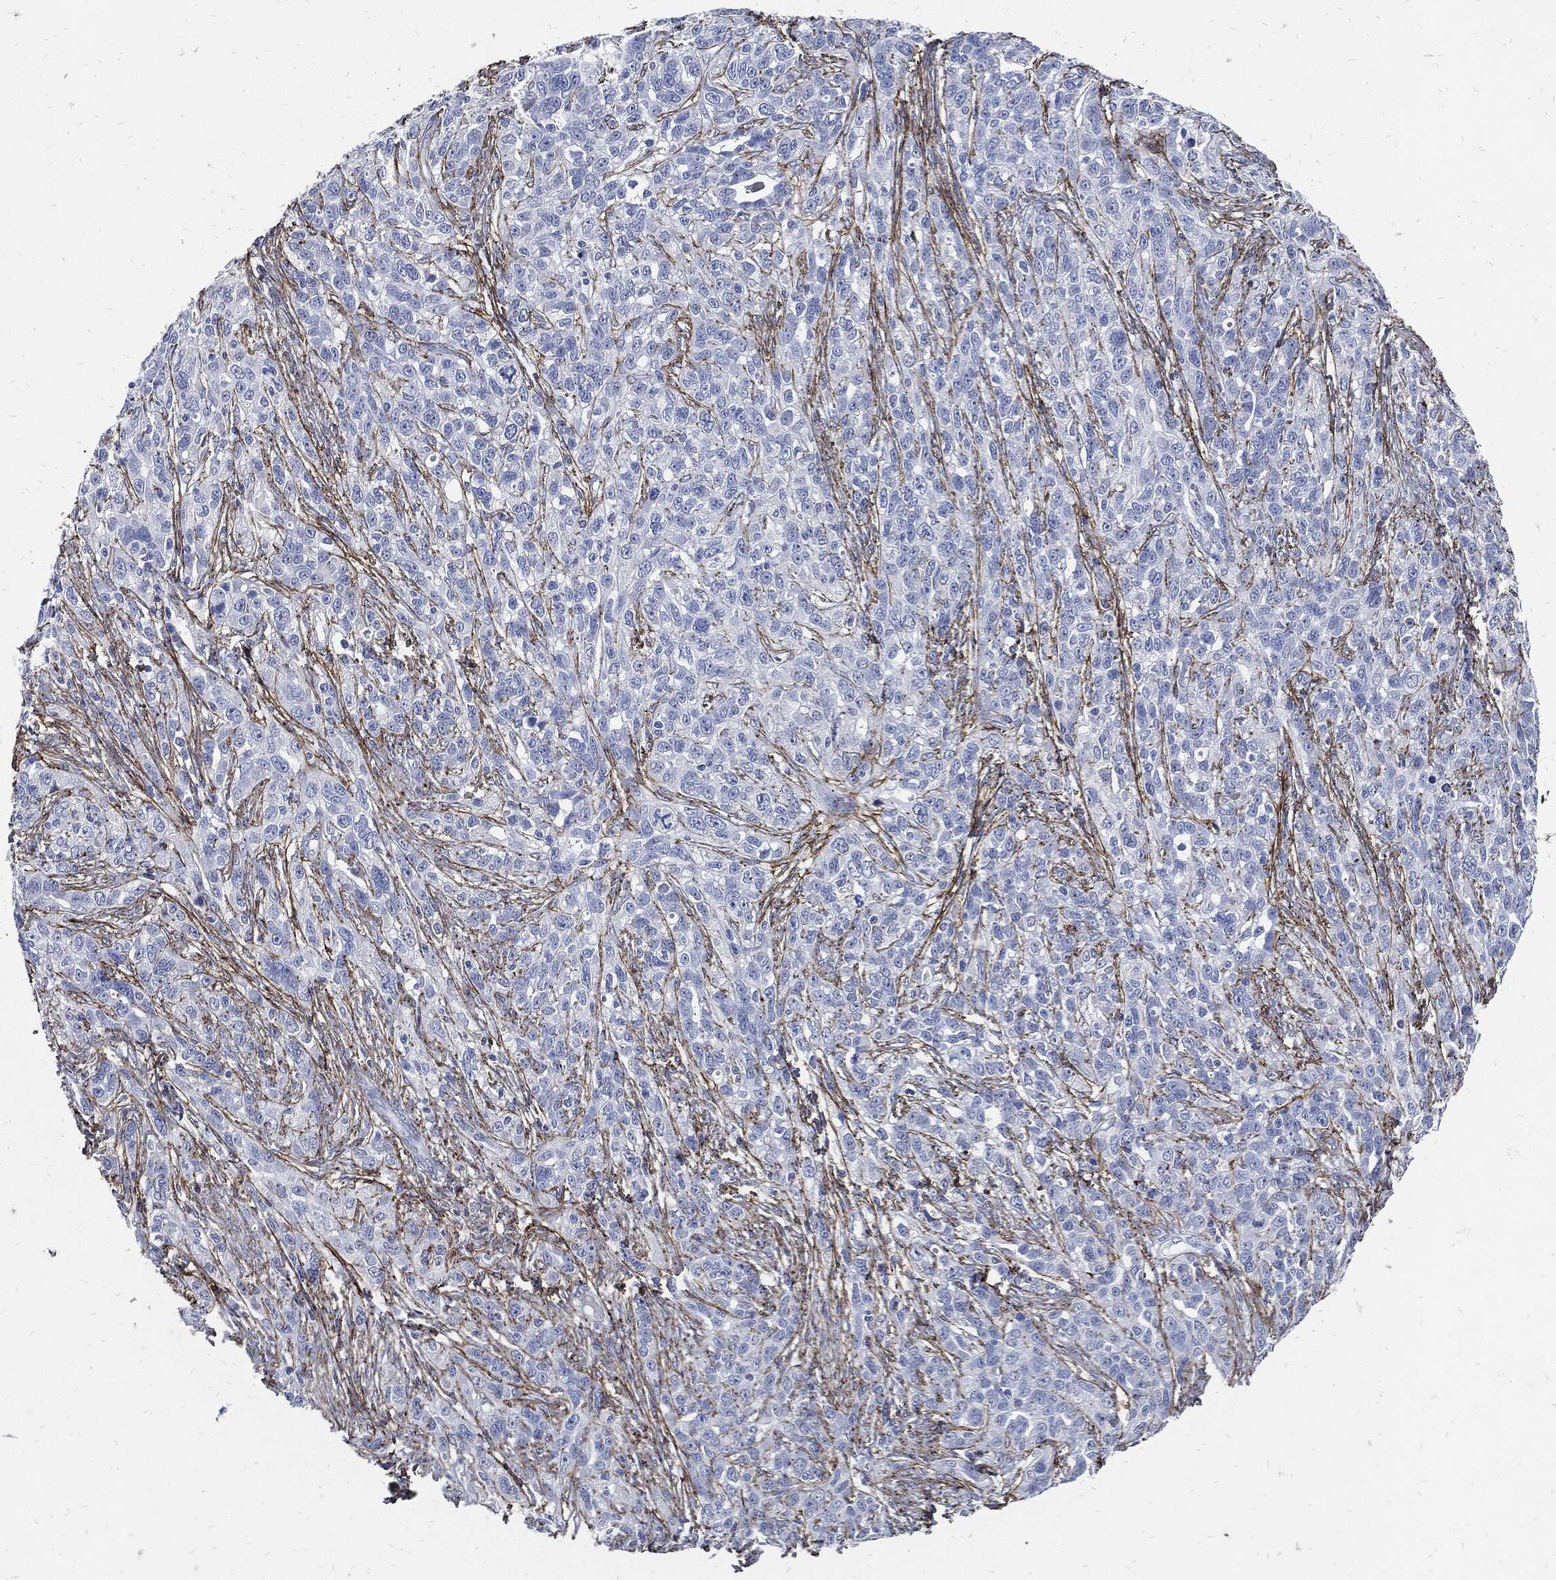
{"staining": {"intensity": "negative", "quantity": "none", "location": "none"}, "tissue": "ovarian cancer", "cell_type": "Tumor cells", "image_type": "cancer", "snomed": [{"axis": "morphology", "description": "Cystadenocarcinoma, serous, NOS"}, {"axis": "topography", "description": "Ovary"}], "caption": "The photomicrograph displays no significant staining in tumor cells of ovarian serous cystadenocarcinoma.", "gene": "FBN1", "patient": {"sex": "female", "age": 71}}